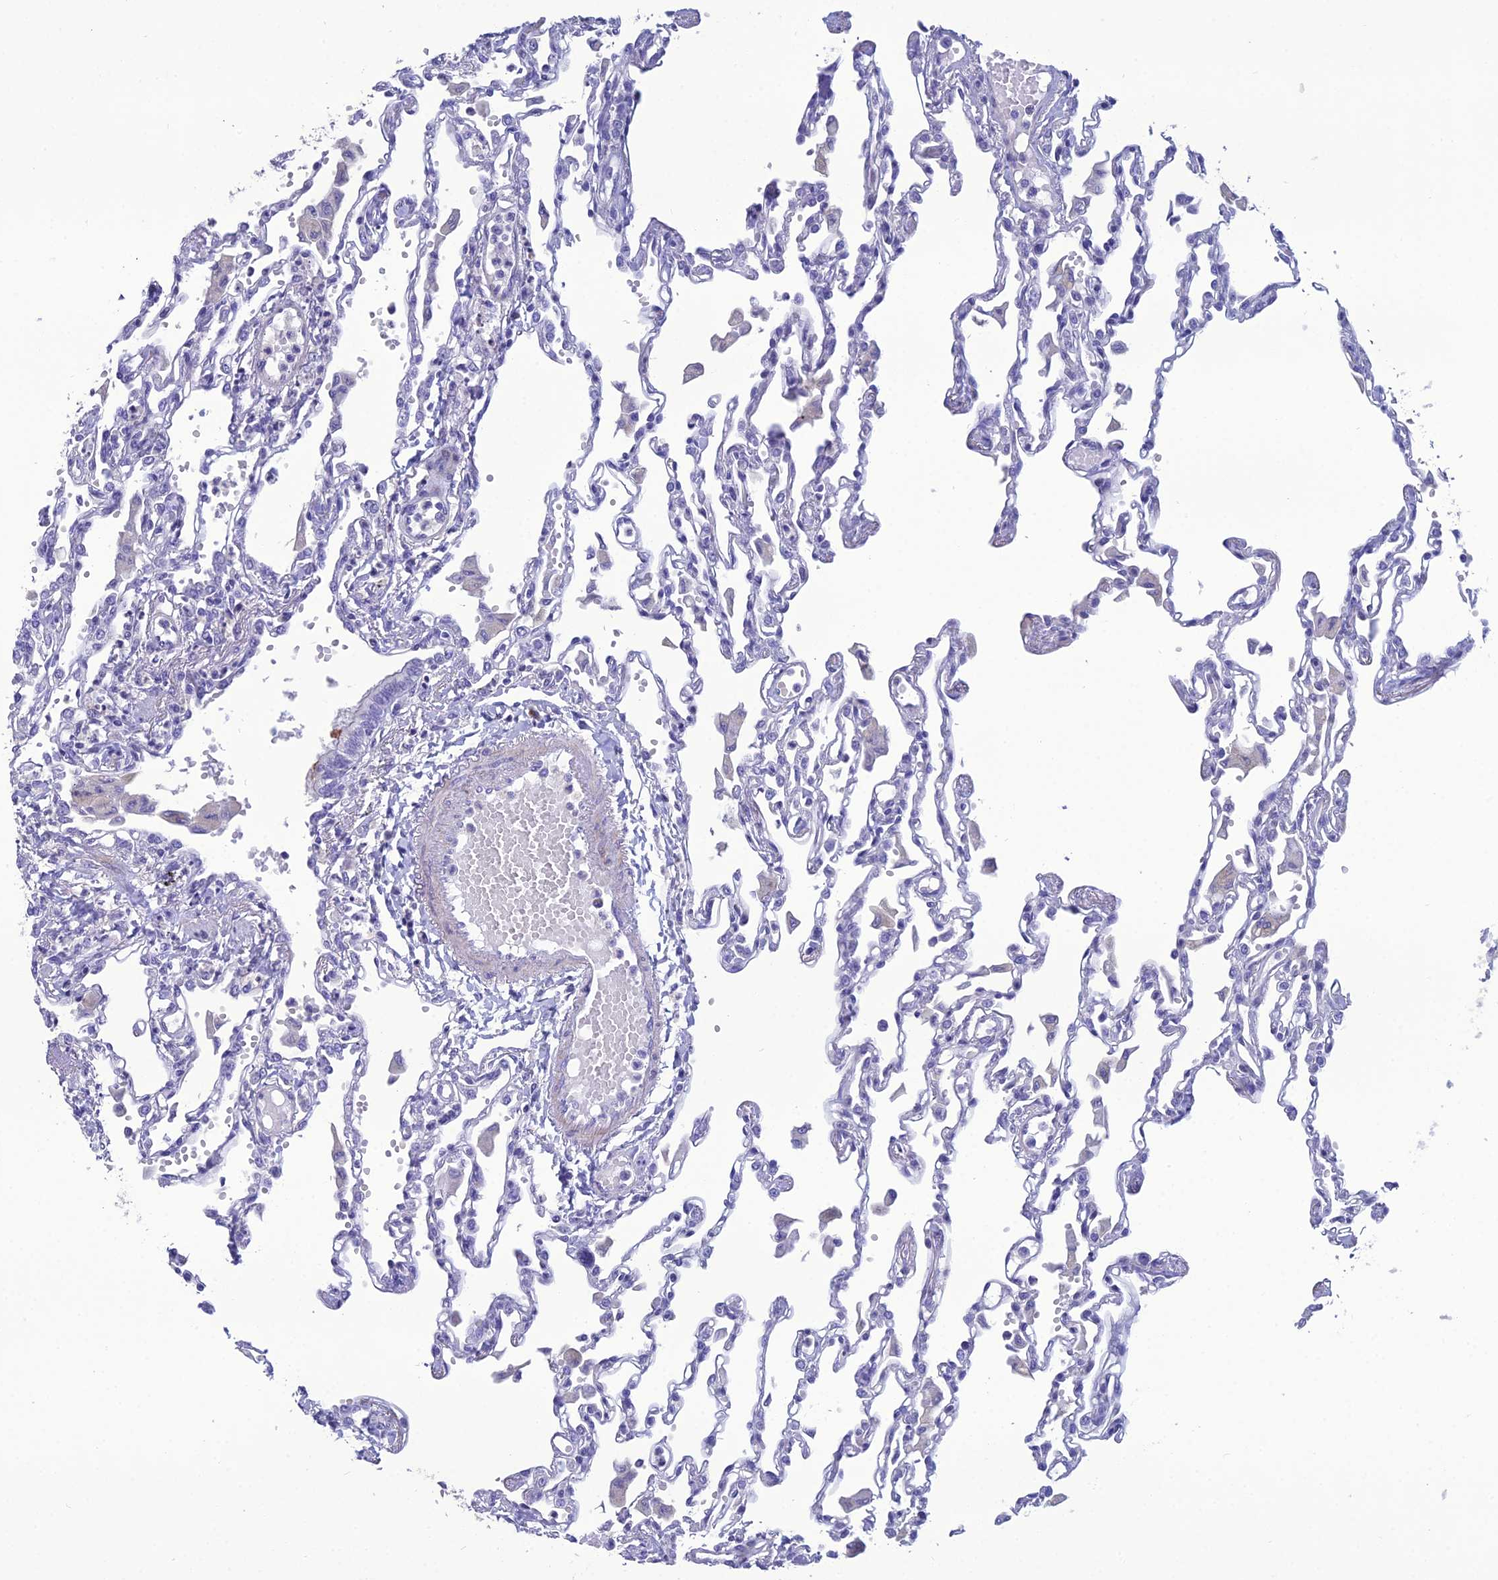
{"staining": {"intensity": "negative", "quantity": "none", "location": "none"}, "tissue": "lung", "cell_type": "Alveolar cells", "image_type": "normal", "snomed": [{"axis": "morphology", "description": "Normal tissue, NOS"}, {"axis": "topography", "description": "Bronchus"}, {"axis": "topography", "description": "Lung"}], "caption": "A micrograph of lung stained for a protein shows no brown staining in alveolar cells. (Brightfield microscopy of DAB (3,3'-diaminobenzidine) immunohistochemistry at high magnification).", "gene": "OR56B1", "patient": {"sex": "female", "age": 49}}